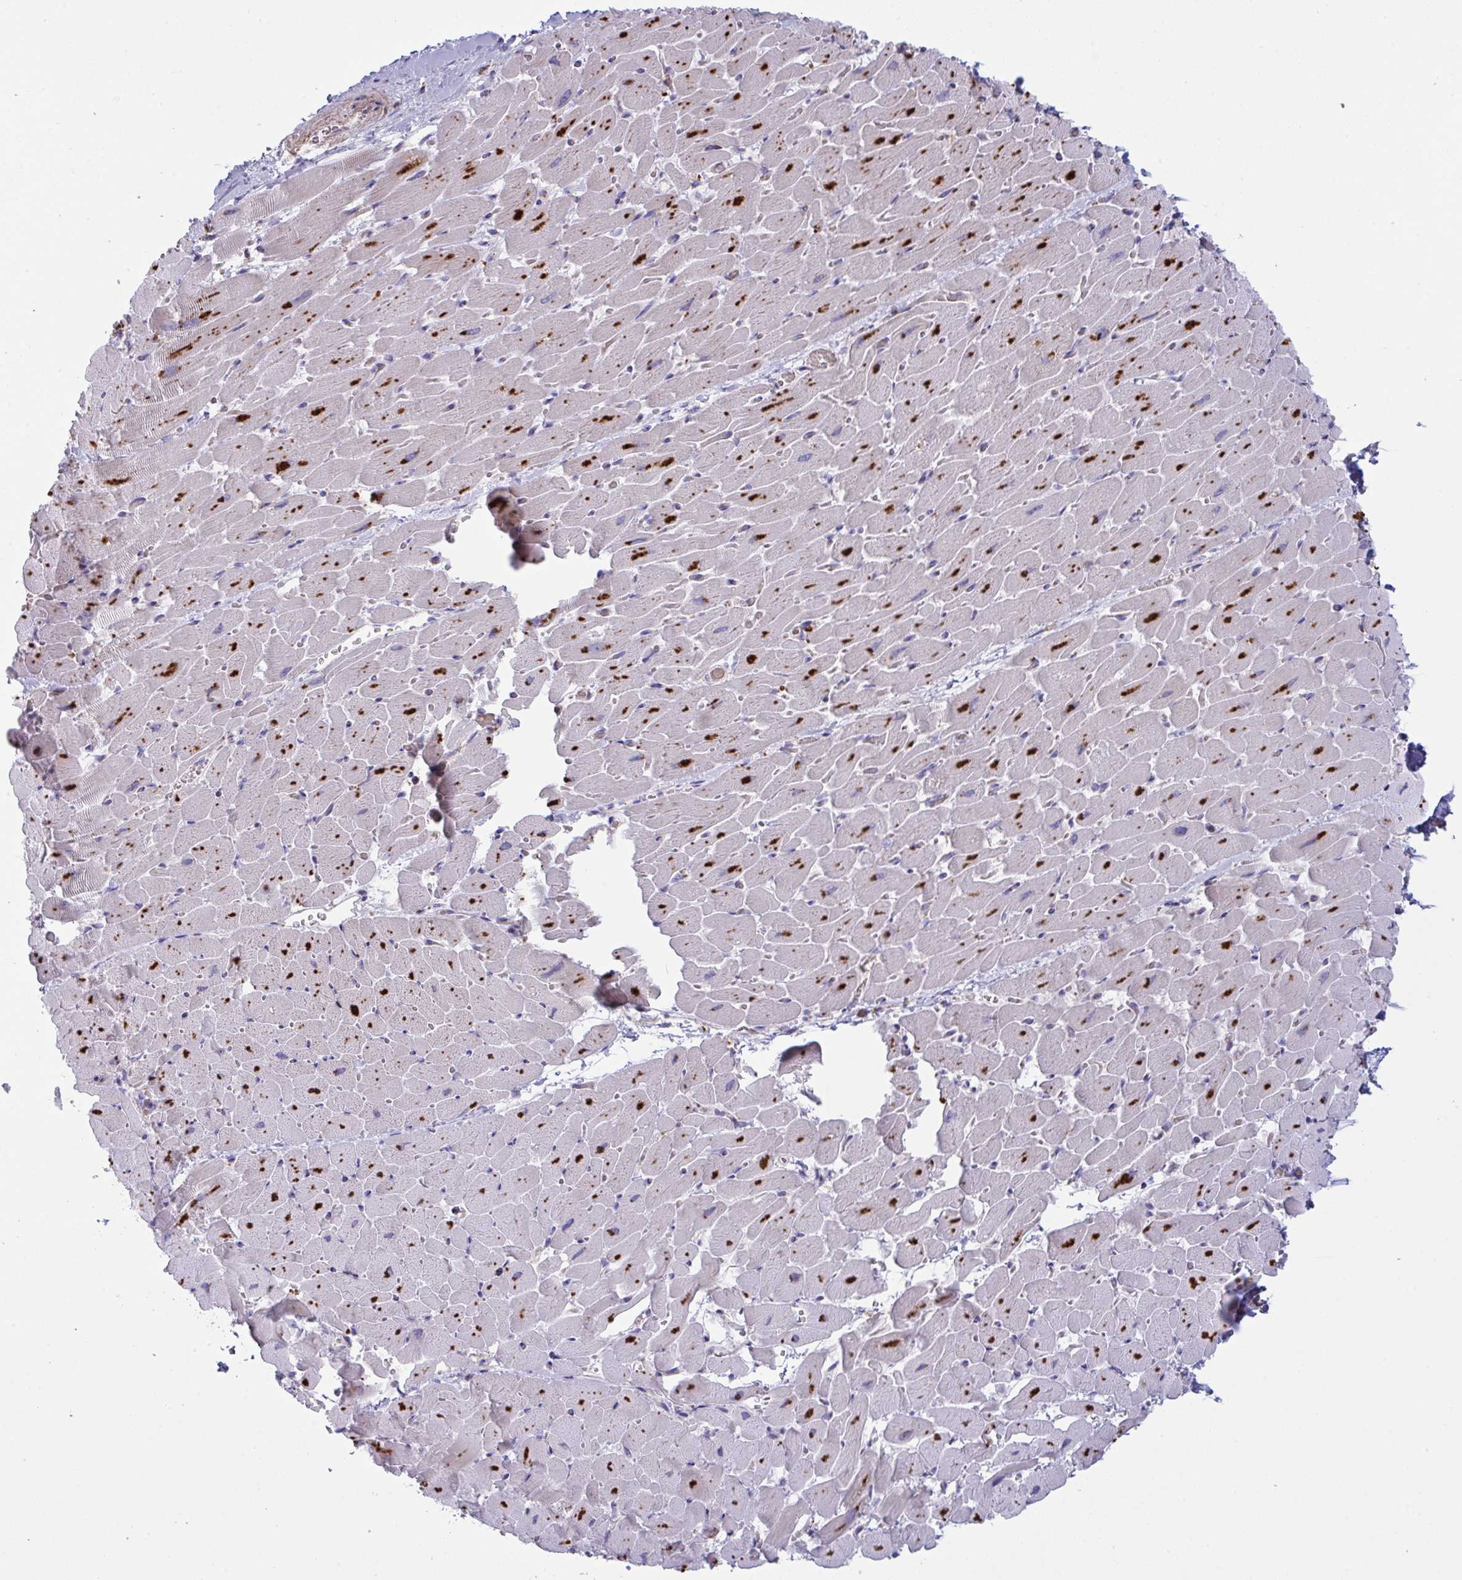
{"staining": {"intensity": "negative", "quantity": "none", "location": "none"}, "tissue": "heart muscle", "cell_type": "Cardiomyocytes", "image_type": "normal", "snomed": [{"axis": "morphology", "description": "Normal tissue, NOS"}, {"axis": "topography", "description": "Heart"}], "caption": "IHC histopathology image of normal heart muscle: heart muscle stained with DAB (3,3'-diaminobenzidine) reveals no significant protein positivity in cardiomyocytes. (Stains: DAB (3,3'-diaminobenzidine) IHC with hematoxylin counter stain, Microscopy: brightfield microscopy at high magnification).", "gene": "MICOS10", "patient": {"sex": "male", "age": 37}}